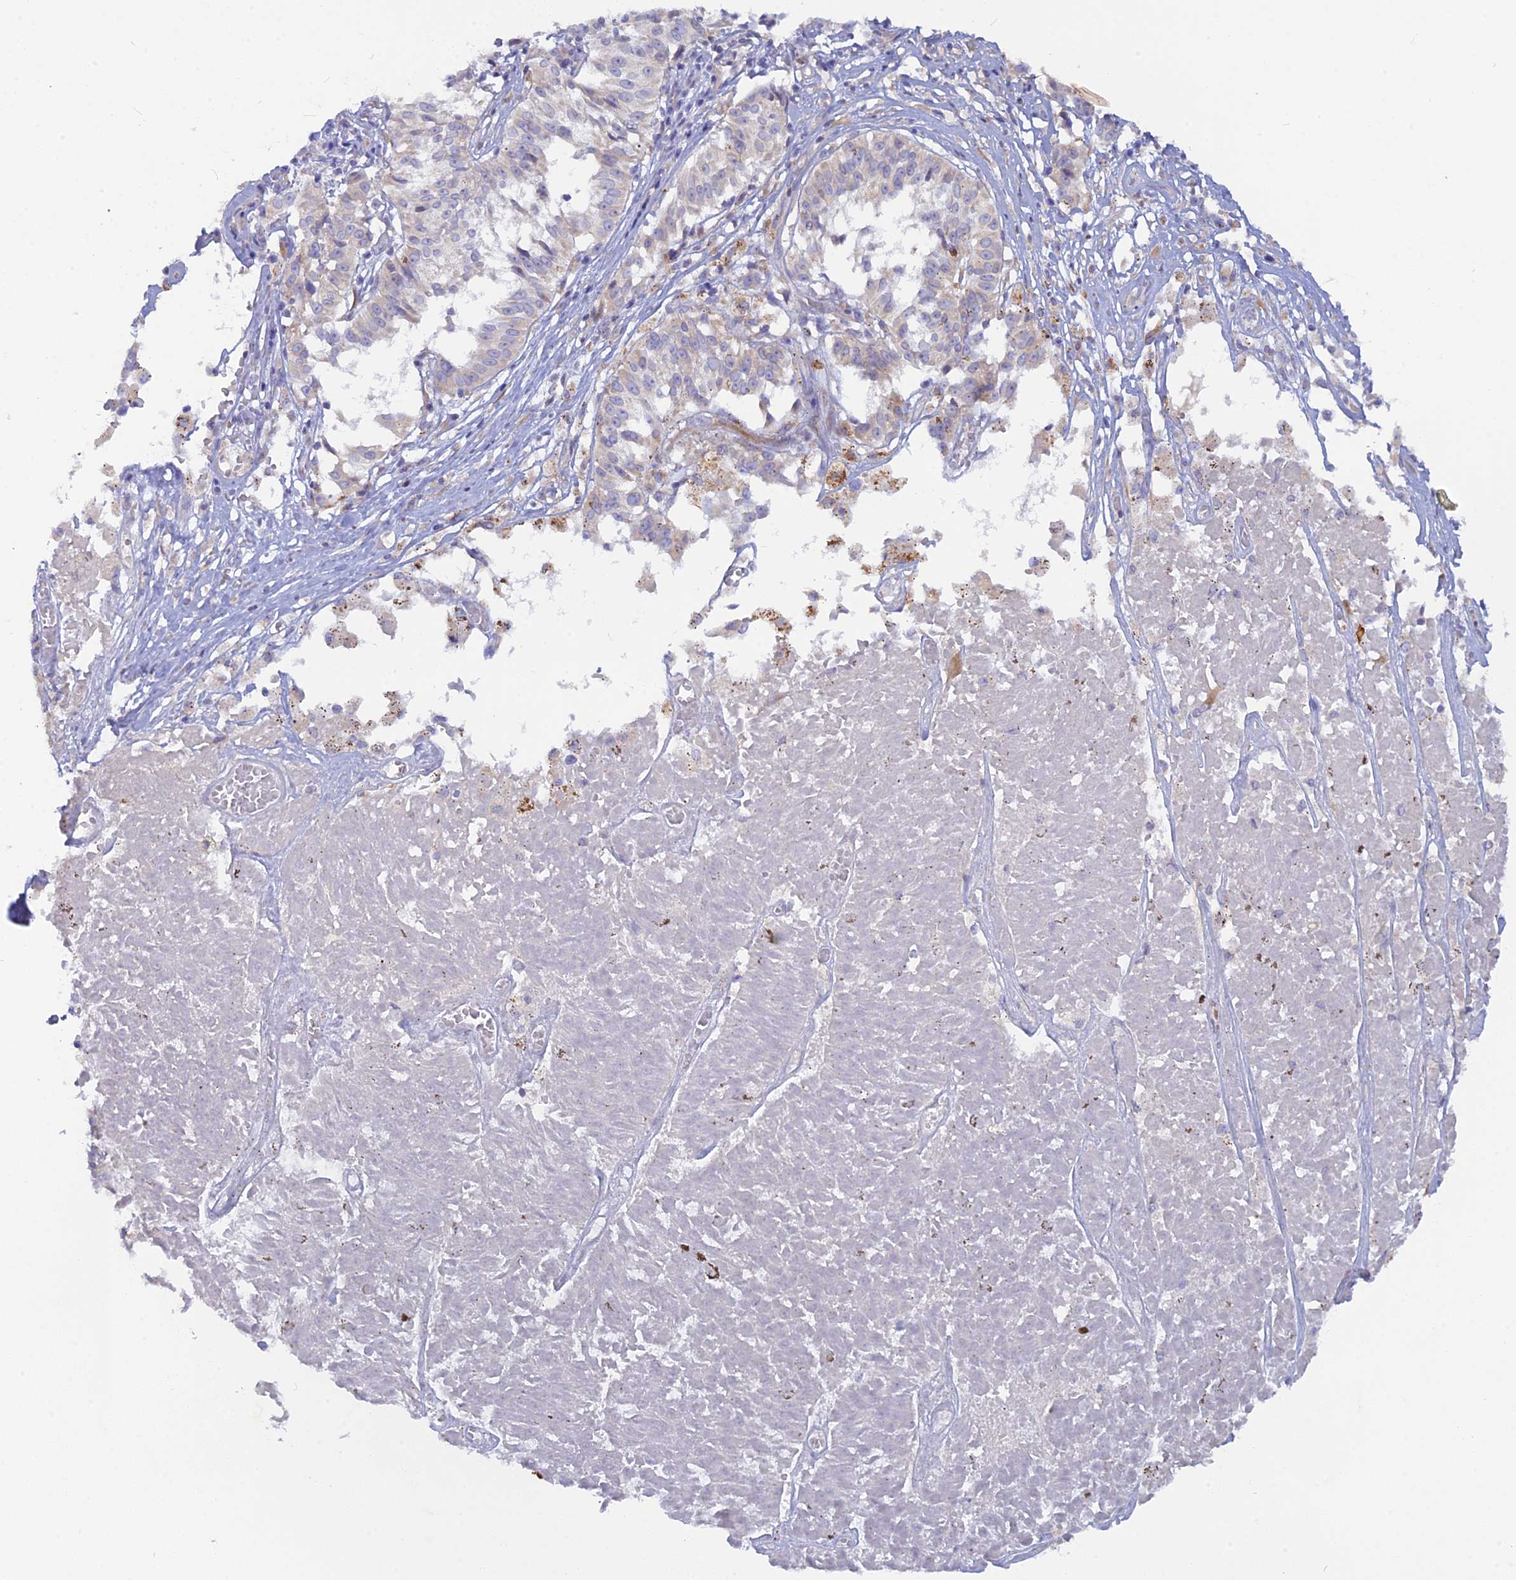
{"staining": {"intensity": "weak", "quantity": "<25%", "location": "cytoplasmic/membranous"}, "tissue": "melanoma", "cell_type": "Tumor cells", "image_type": "cancer", "snomed": [{"axis": "morphology", "description": "Malignant melanoma, NOS"}, {"axis": "topography", "description": "Skin"}], "caption": "There is no significant positivity in tumor cells of melanoma. (Stains: DAB (3,3'-diaminobenzidine) IHC with hematoxylin counter stain, Microscopy: brightfield microscopy at high magnification).", "gene": "TLCD1", "patient": {"sex": "female", "age": 72}}